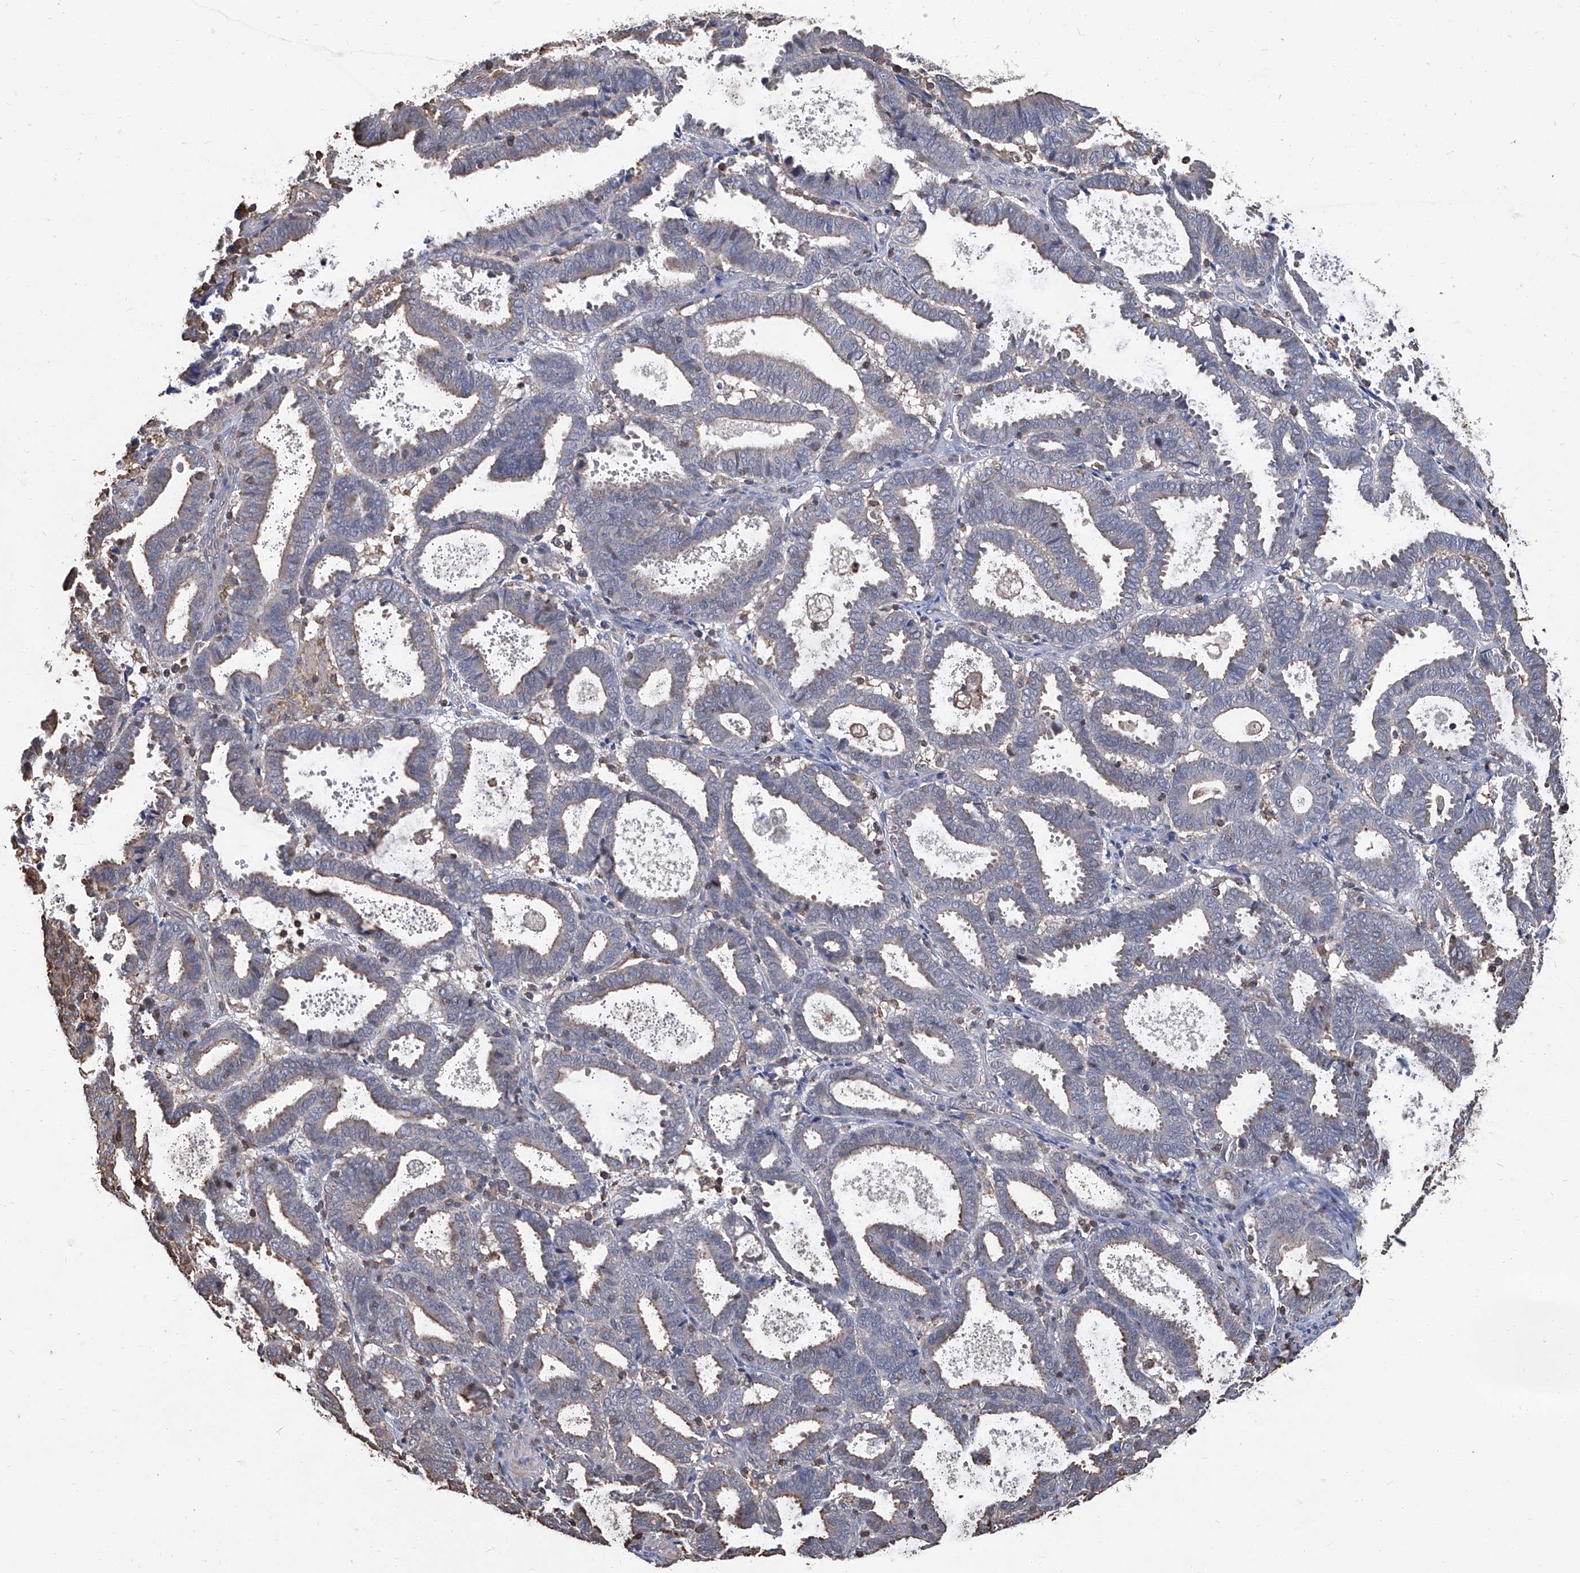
{"staining": {"intensity": "weak", "quantity": "<25%", "location": "cytoplasmic/membranous"}, "tissue": "endometrial cancer", "cell_type": "Tumor cells", "image_type": "cancer", "snomed": [{"axis": "morphology", "description": "Adenocarcinoma, NOS"}, {"axis": "topography", "description": "Uterus"}], "caption": "Immunohistochemistry (IHC) of endometrial adenocarcinoma demonstrates no positivity in tumor cells.", "gene": "GPT", "patient": {"sex": "female", "age": 83}}